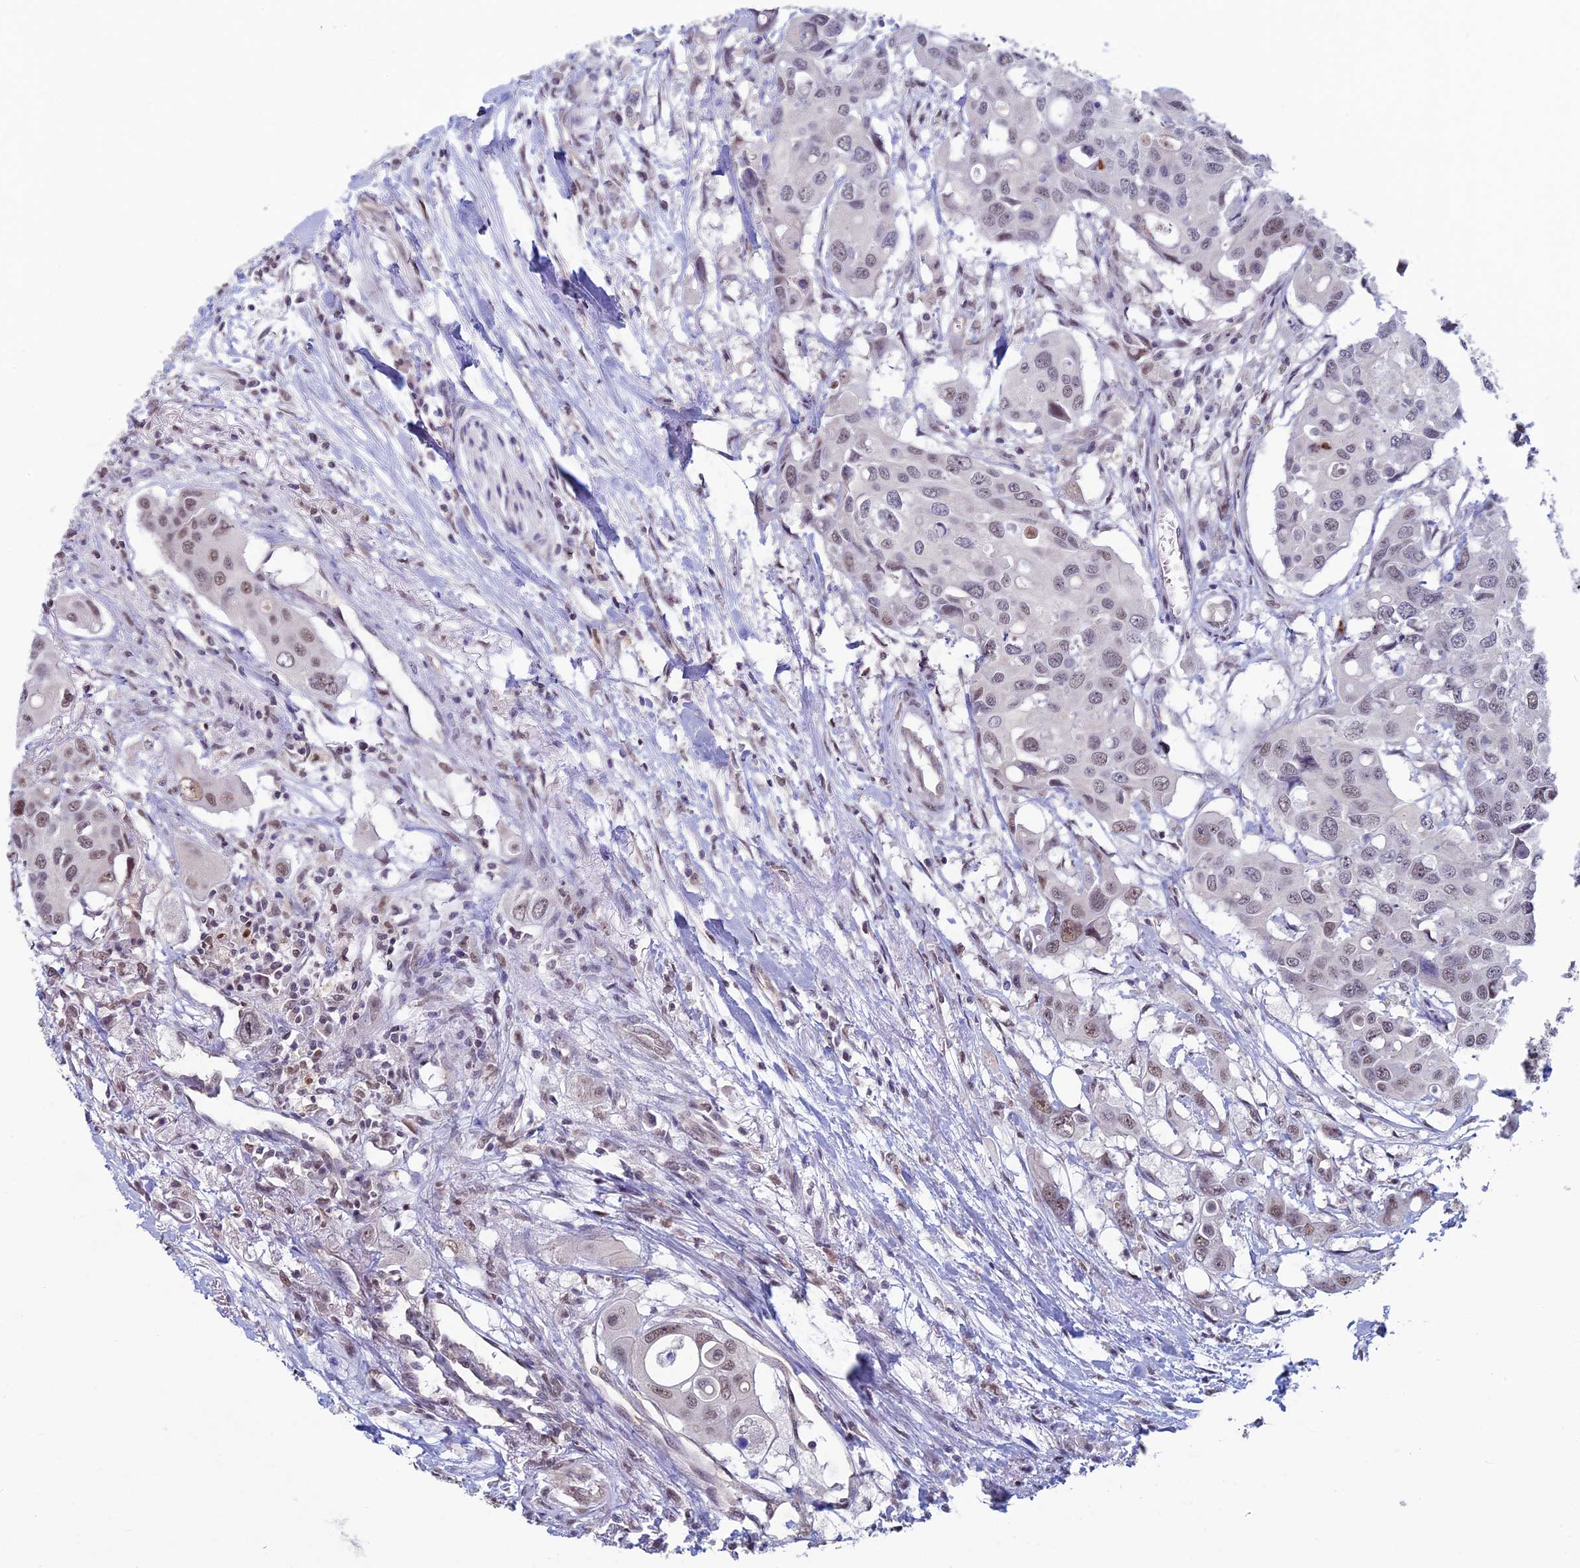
{"staining": {"intensity": "weak", "quantity": ">75%", "location": "nuclear"}, "tissue": "colorectal cancer", "cell_type": "Tumor cells", "image_type": "cancer", "snomed": [{"axis": "morphology", "description": "Adenocarcinoma, NOS"}, {"axis": "topography", "description": "Colon"}], "caption": "Brown immunohistochemical staining in colorectal adenocarcinoma demonstrates weak nuclear positivity in about >75% of tumor cells.", "gene": "SPIRE1", "patient": {"sex": "male", "age": 77}}